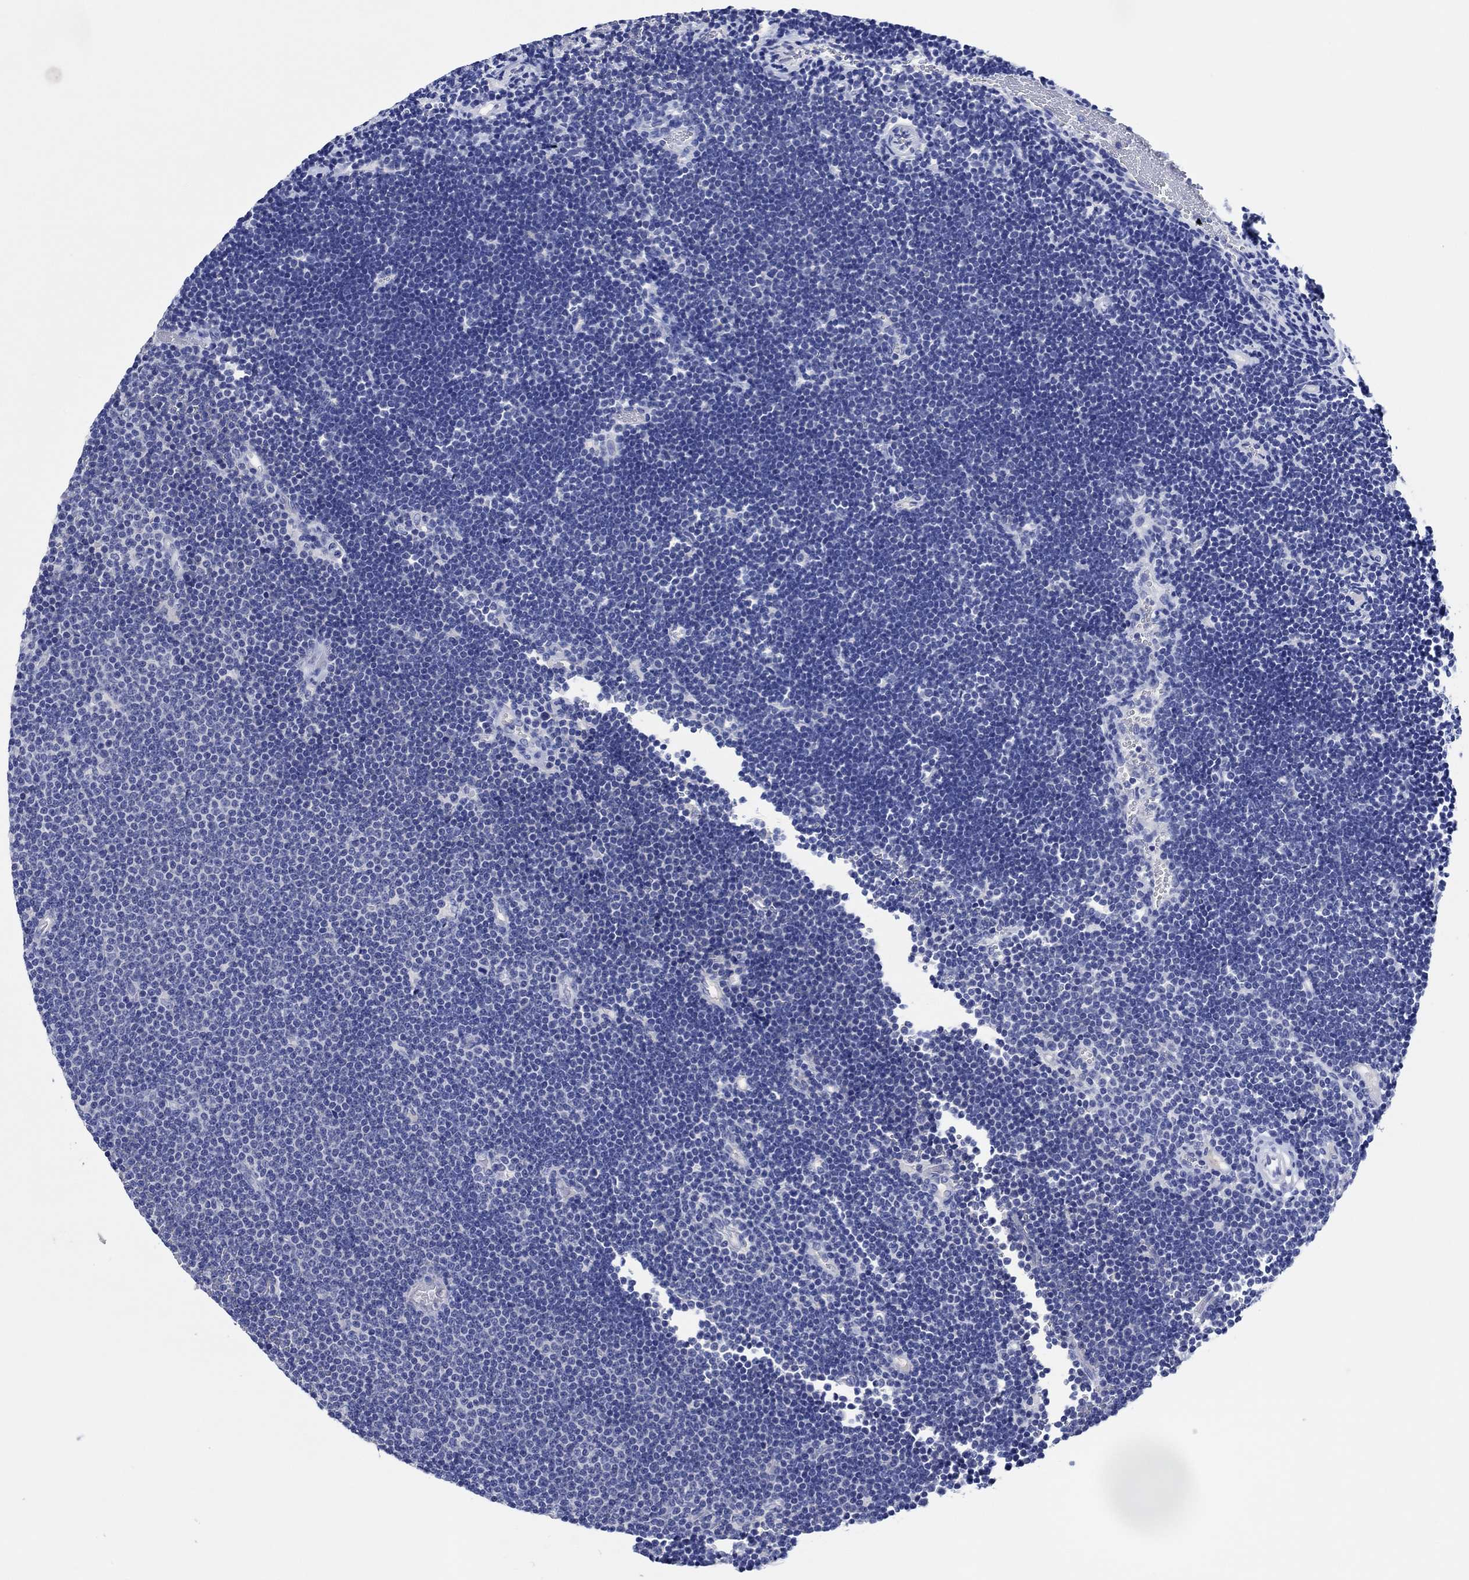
{"staining": {"intensity": "negative", "quantity": "none", "location": "none"}, "tissue": "lymphoma", "cell_type": "Tumor cells", "image_type": "cancer", "snomed": [{"axis": "morphology", "description": "Malignant lymphoma, non-Hodgkin's type, Low grade"}, {"axis": "topography", "description": "Brain"}], "caption": "Immunohistochemistry of lymphoma displays no staining in tumor cells.", "gene": "CPNE6", "patient": {"sex": "female", "age": 66}}